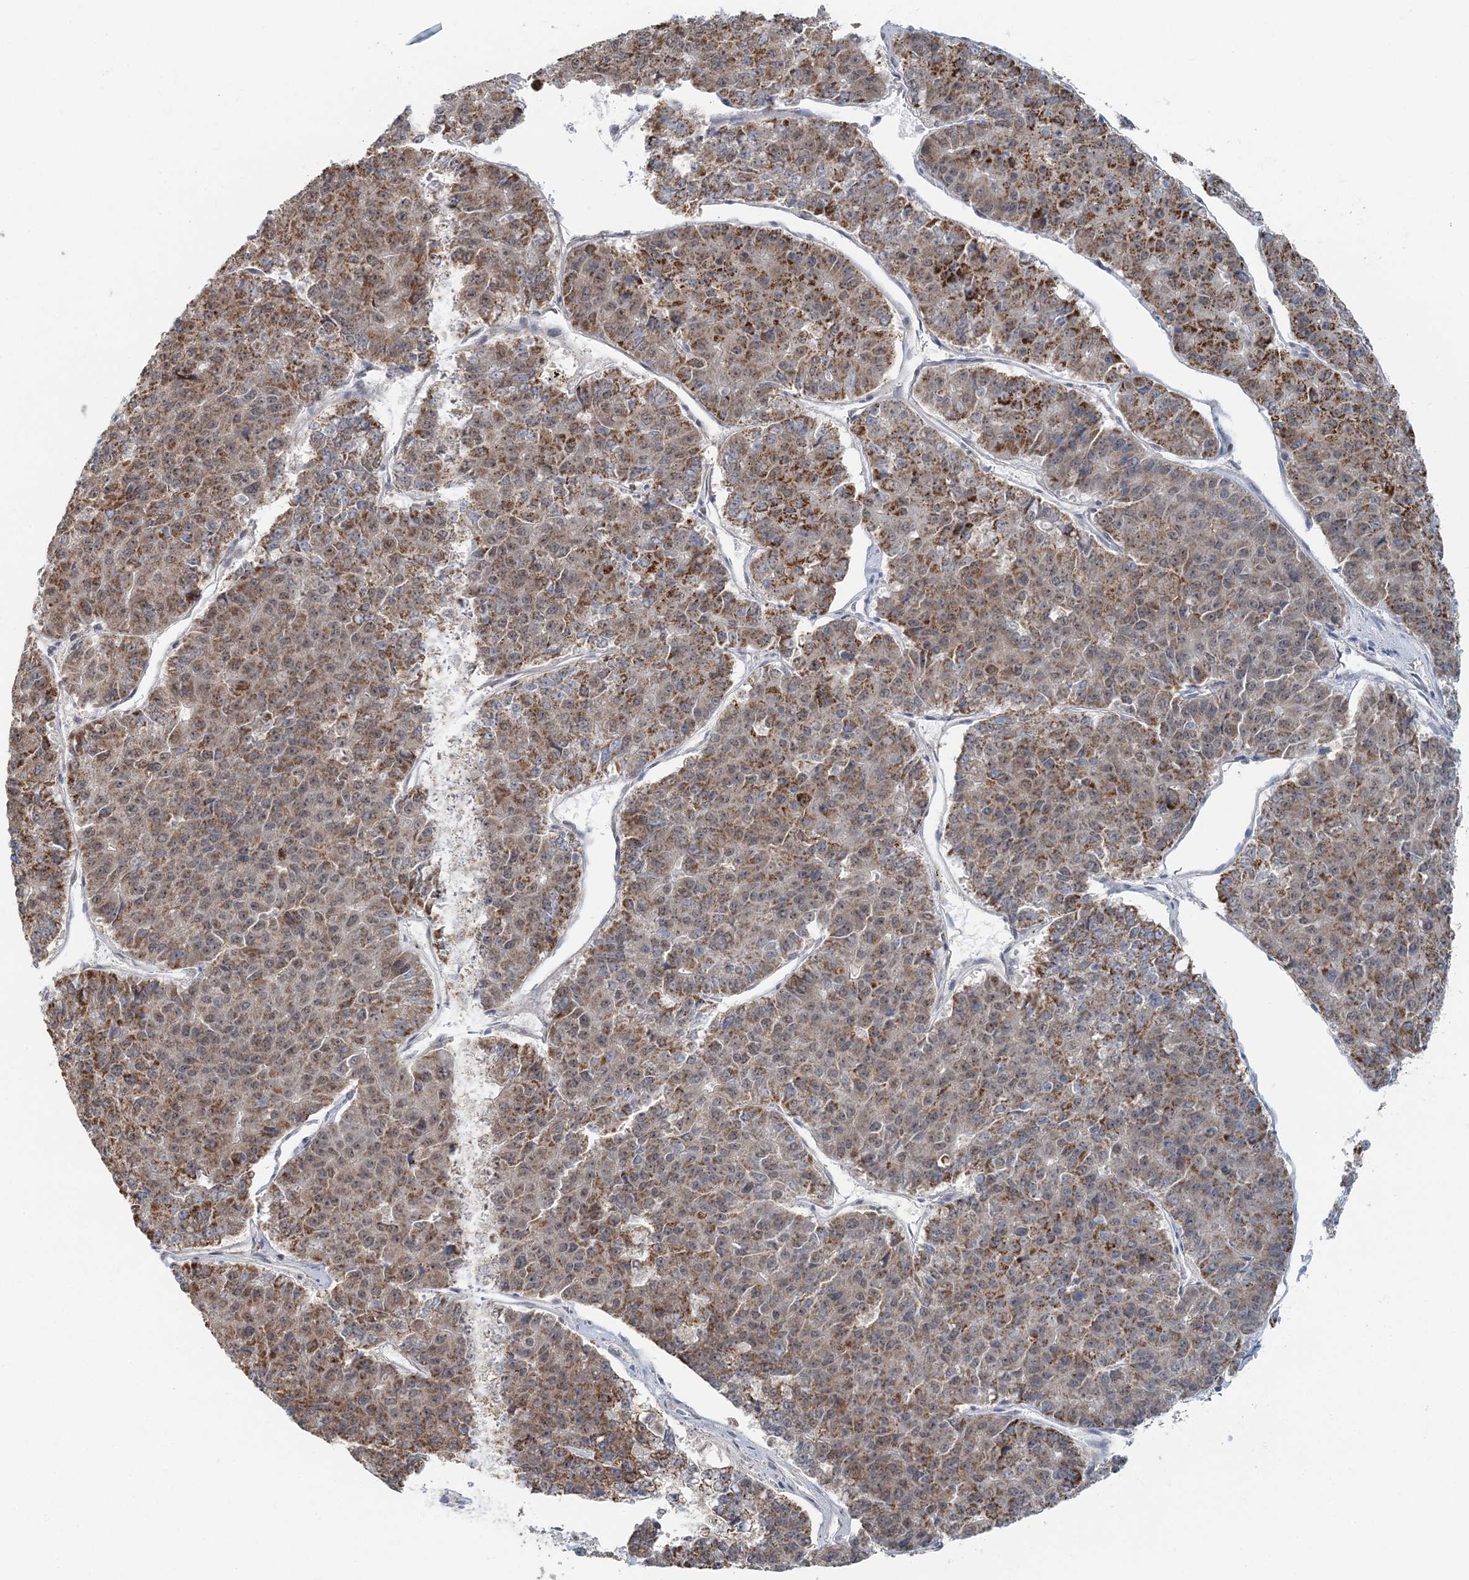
{"staining": {"intensity": "moderate", "quantity": ">75%", "location": "cytoplasmic/membranous"}, "tissue": "pancreatic cancer", "cell_type": "Tumor cells", "image_type": "cancer", "snomed": [{"axis": "morphology", "description": "Adenocarcinoma, NOS"}, {"axis": "topography", "description": "Pancreas"}], "caption": "Immunohistochemistry (IHC) of human pancreatic cancer shows medium levels of moderate cytoplasmic/membranous expression in about >75% of tumor cells.", "gene": "RNF150", "patient": {"sex": "male", "age": 50}}